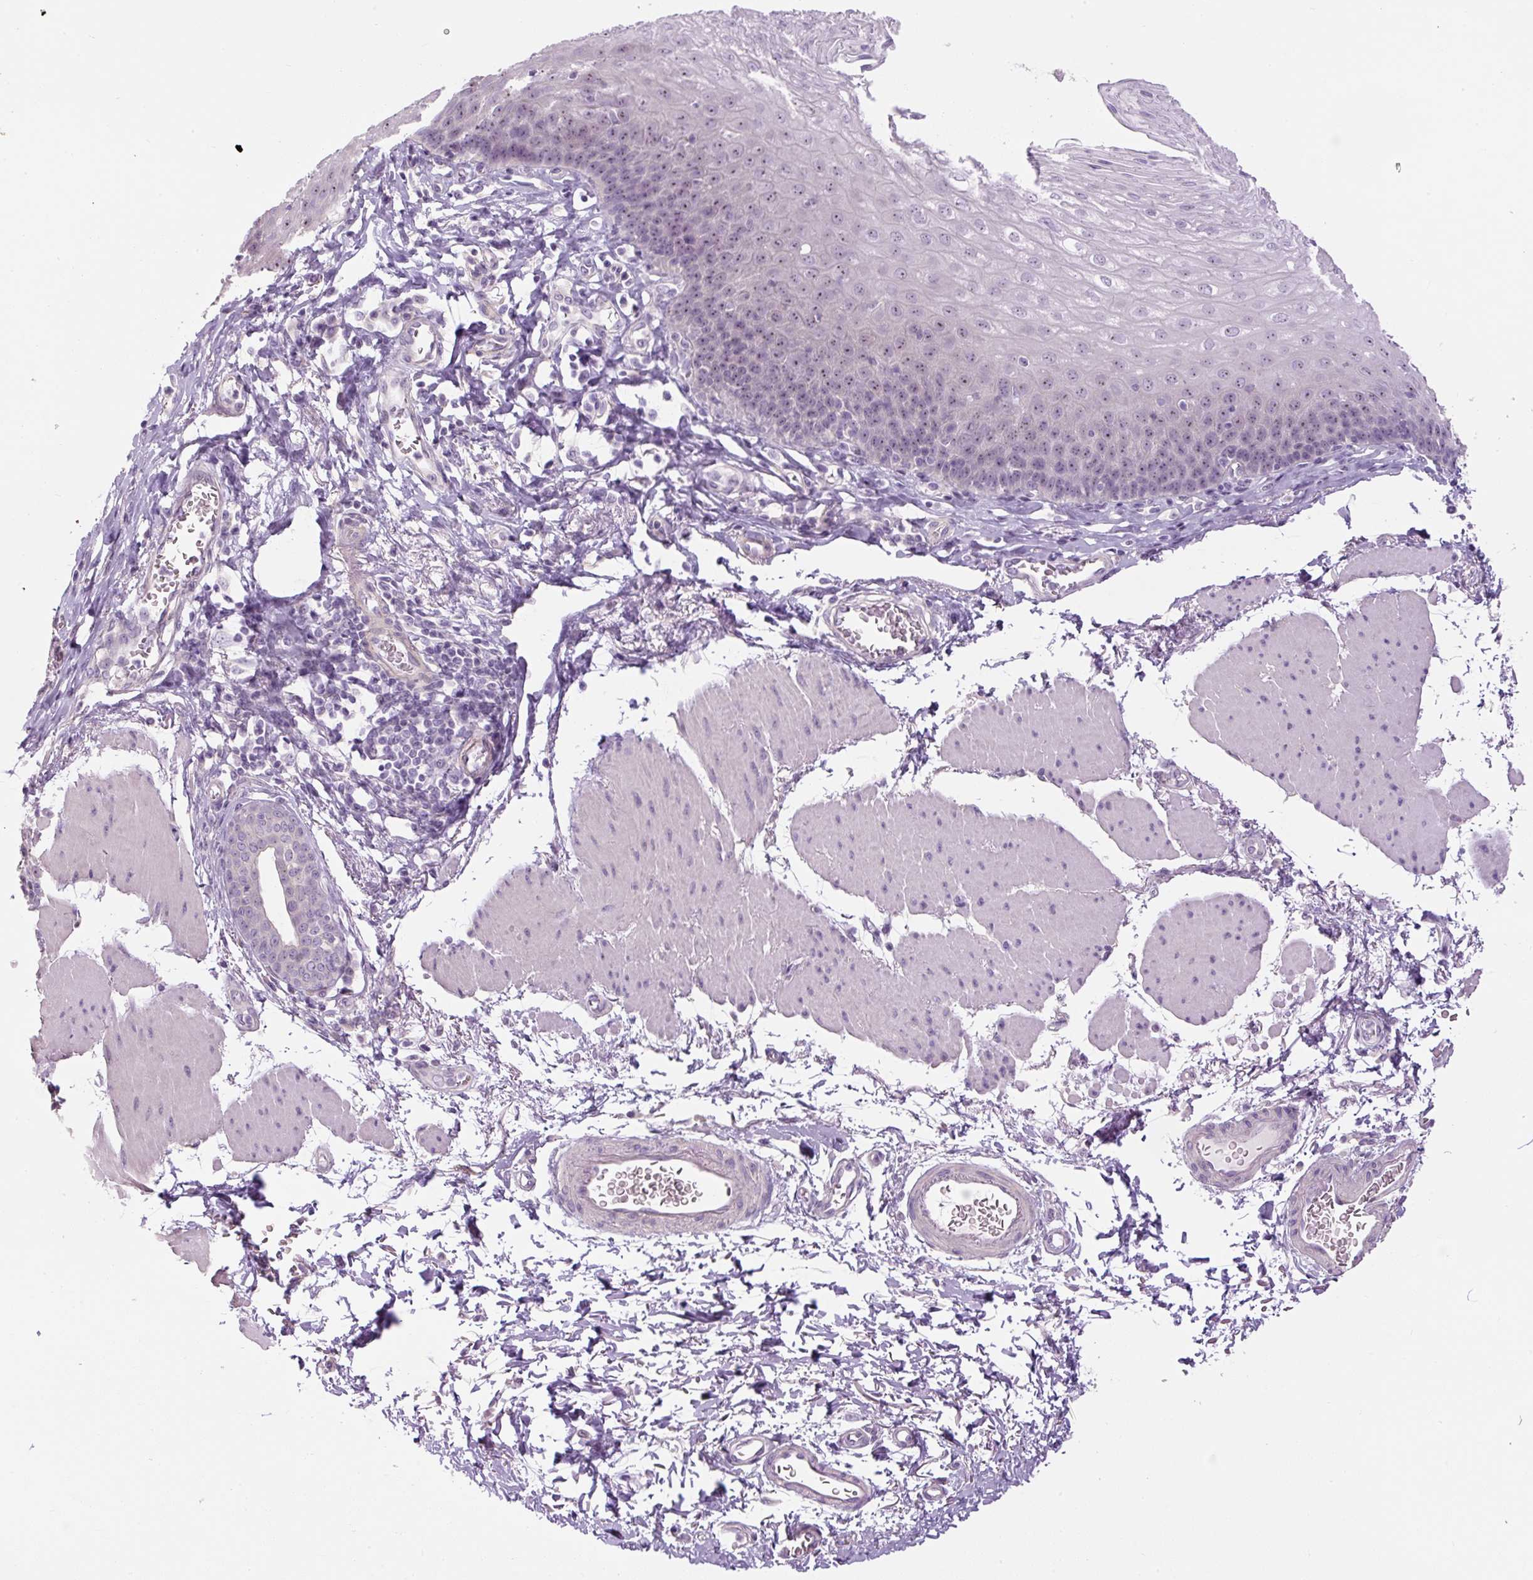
{"staining": {"intensity": "moderate", "quantity": "25%-75%", "location": "nuclear"}, "tissue": "esophagus", "cell_type": "Squamous epithelial cells", "image_type": "normal", "snomed": [{"axis": "morphology", "description": "Normal tissue, NOS"}, {"axis": "topography", "description": "Esophagus"}], "caption": "Moderate nuclear positivity is present in approximately 25%-75% of squamous epithelial cells in unremarkable esophagus. The staining is performed using DAB brown chromogen to label protein expression. The nuclei are counter-stained blue using hematoxylin.", "gene": "TMEM151B", "patient": {"sex": "female", "age": 81}}